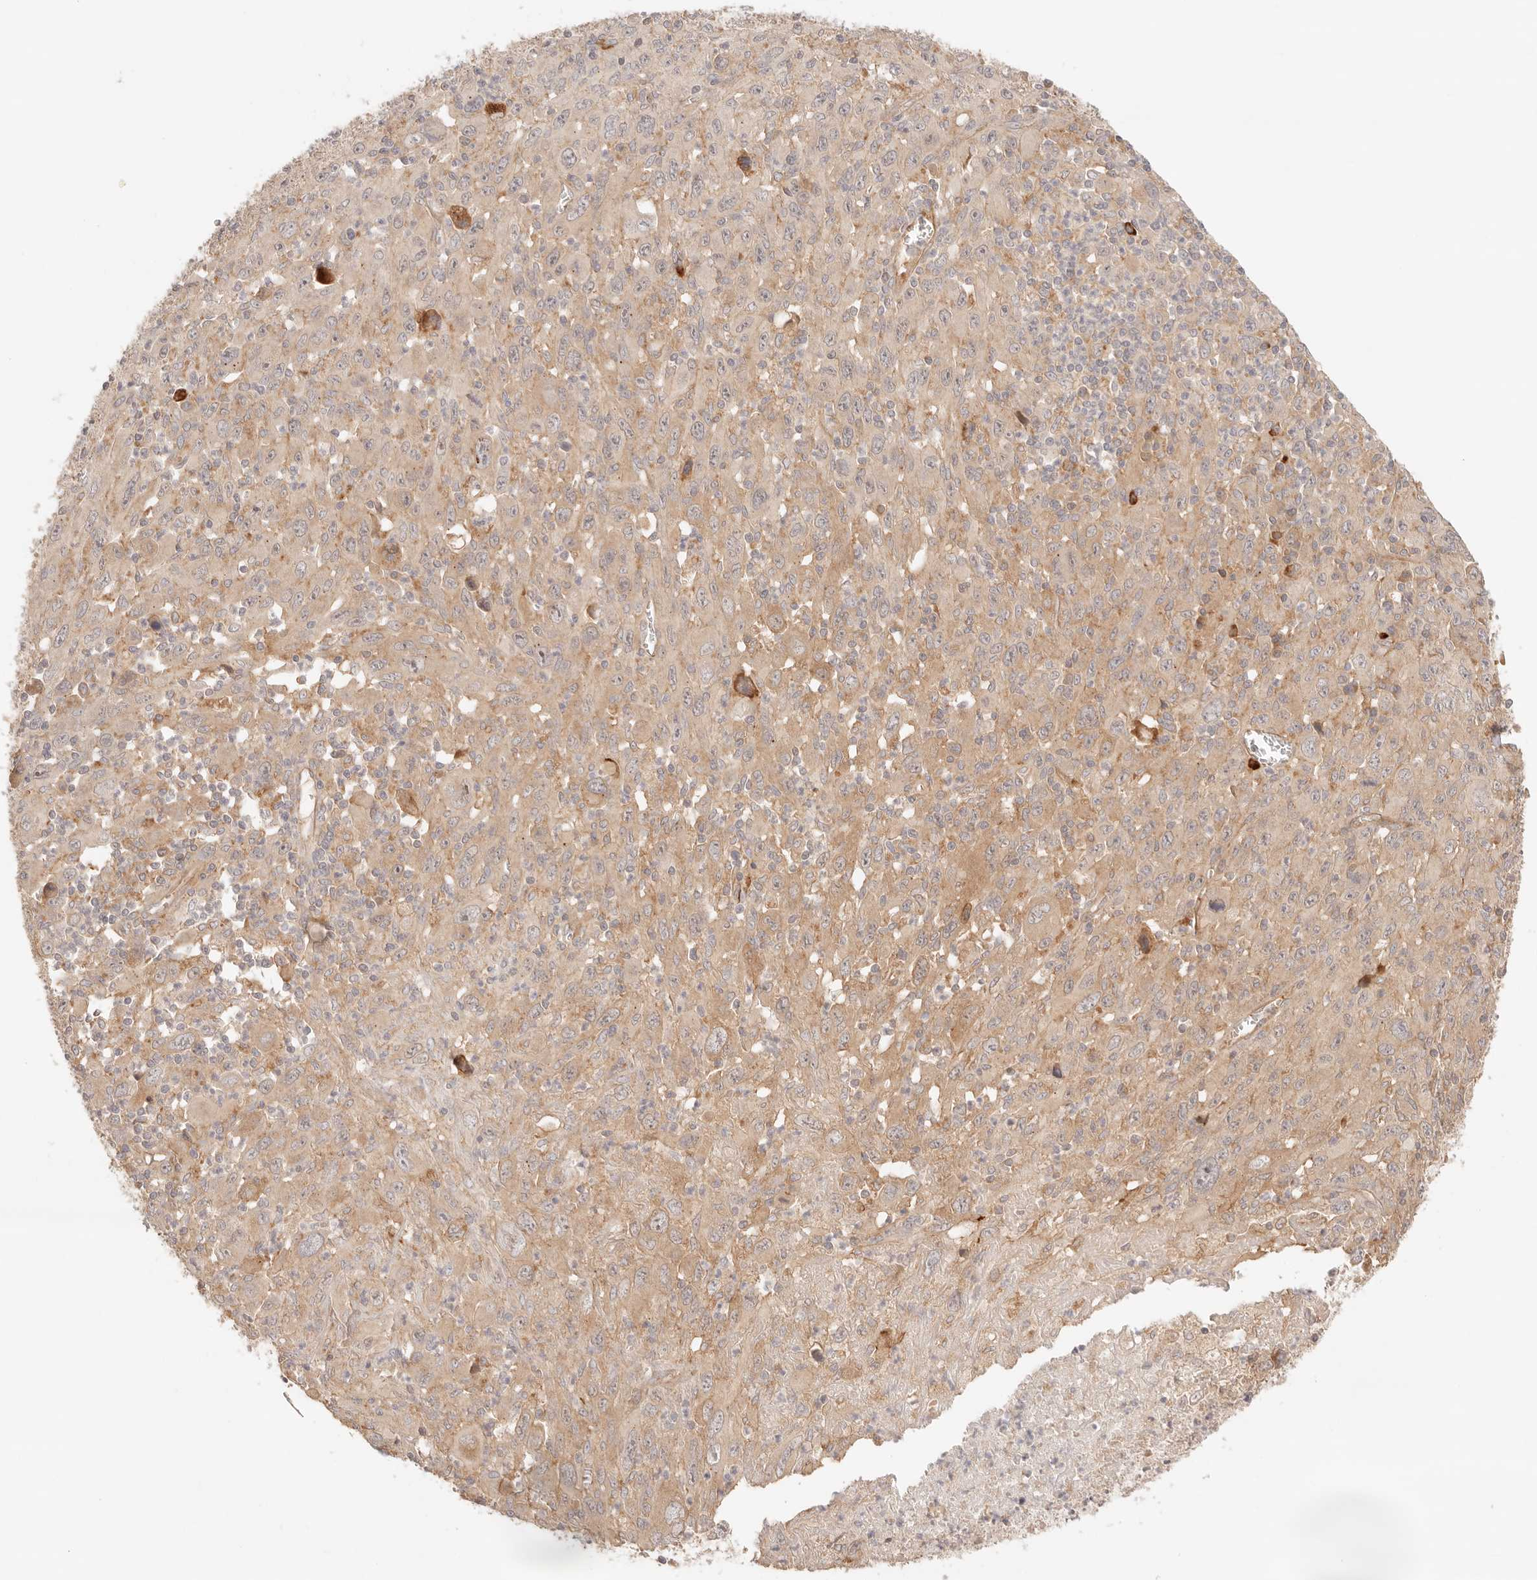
{"staining": {"intensity": "moderate", "quantity": "25%-75%", "location": "cytoplasmic/membranous"}, "tissue": "melanoma", "cell_type": "Tumor cells", "image_type": "cancer", "snomed": [{"axis": "morphology", "description": "Malignant melanoma, Metastatic site"}, {"axis": "topography", "description": "Skin"}], "caption": "High-magnification brightfield microscopy of melanoma stained with DAB (3,3'-diaminobenzidine) (brown) and counterstained with hematoxylin (blue). tumor cells exhibit moderate cytoplasmic/membranous staining is appreciated in about25%-75% of cells.", "gene": "IL1R2", "patient": {"sex": "female", "age": 56}}